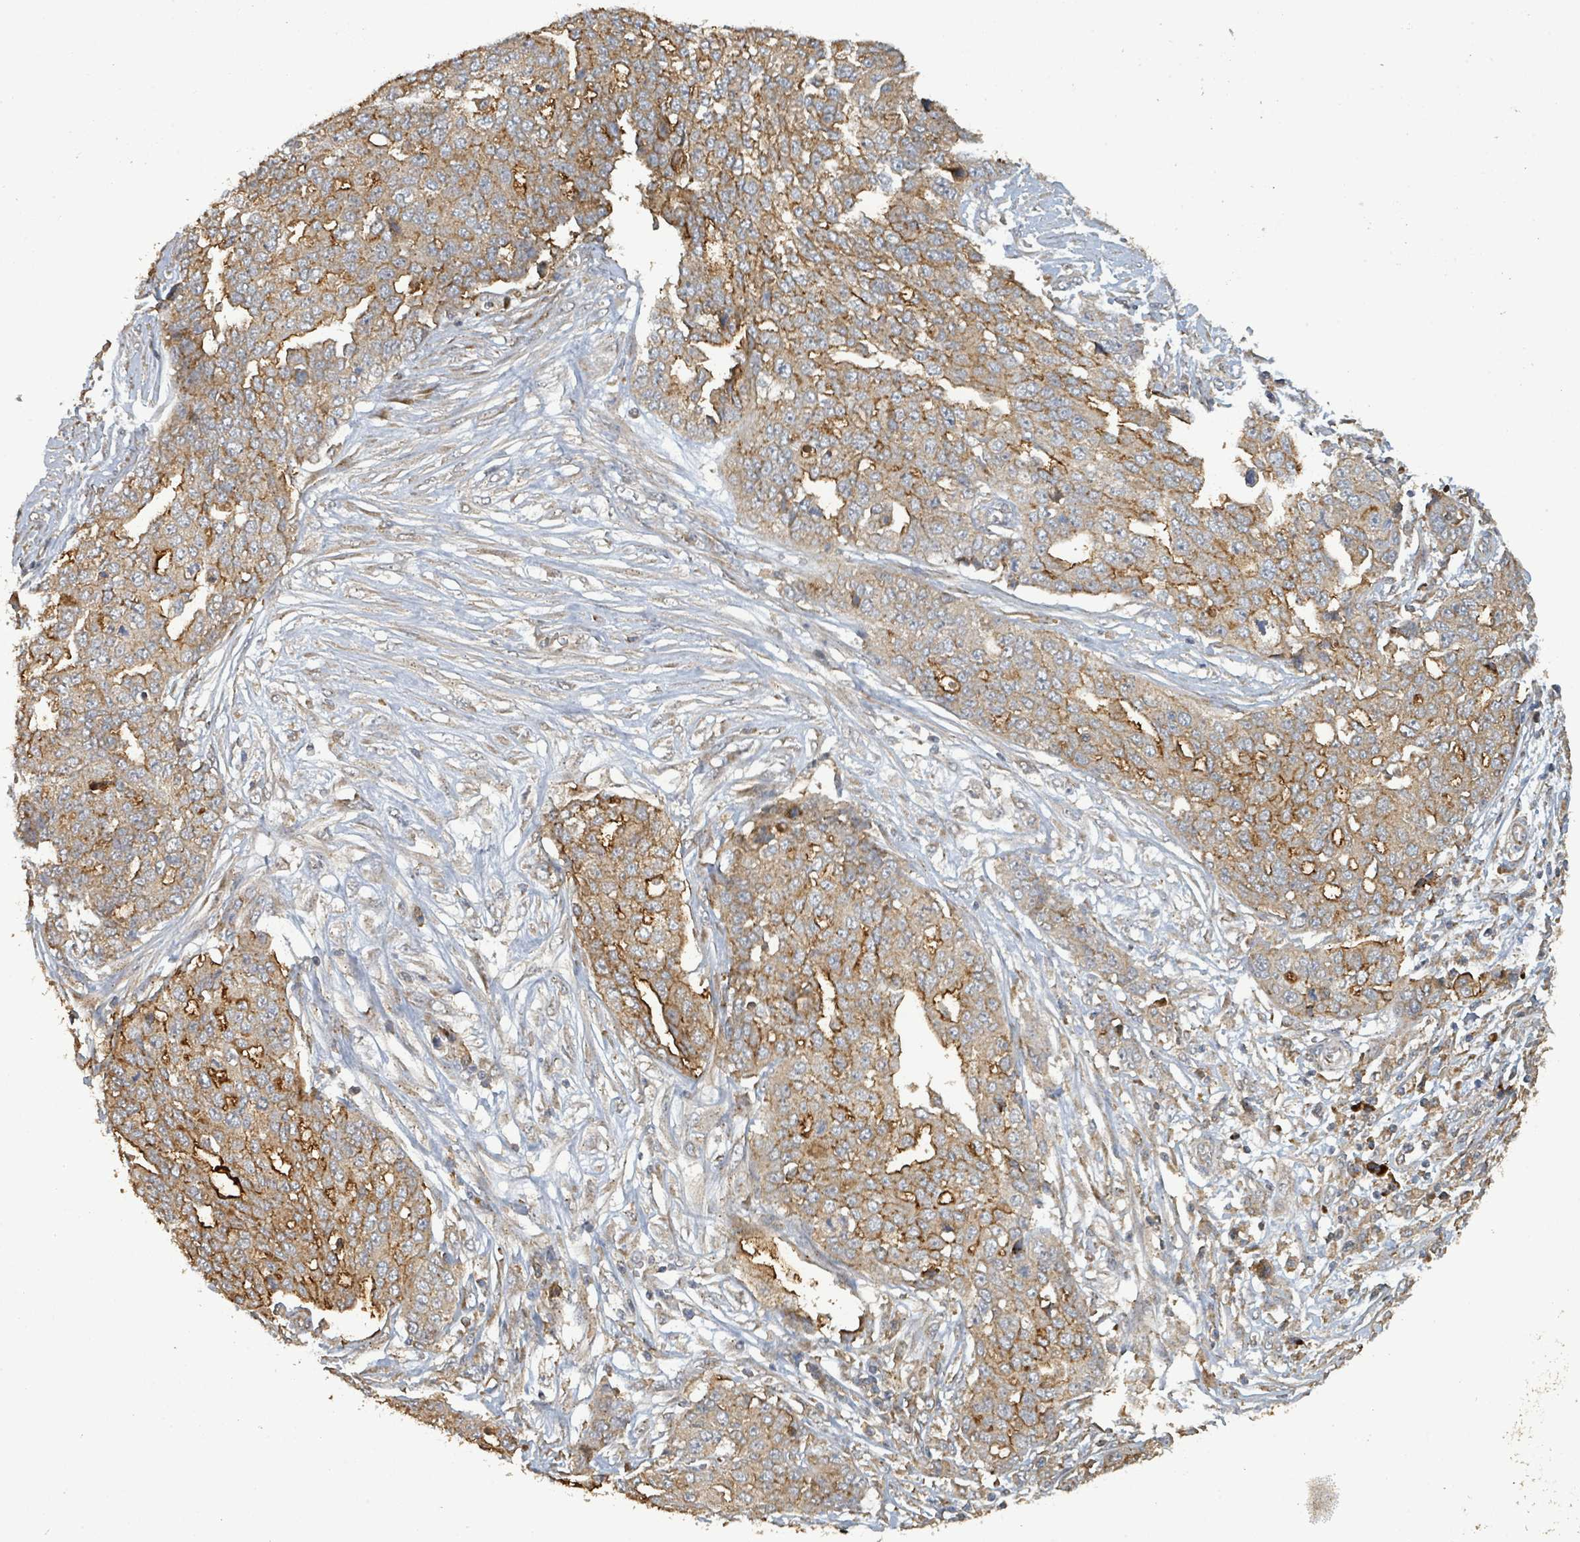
{"staining": {"intensity": "moderate", "quantity": ">75%", "location": "cytoplasmic/membranous"}, "tissue": "ovarian cancer", "cell_type": "Tumor cells", "image_type": "cancer", "snomed": [{"axis": "morphology", "description": "Cystadenocarcinoma, serous, NOS"}, {"axis": "topography", "description": "Soft tissue"}, {"axis": "topography", "description": "Ovary"}], "caption": "DAB immunohistochemical staining of human ovarian cancer (serous cystadenocarcinoma) reveals moderate cytoplasmic/membranous protein staining in approximately >75% of tumor cells. The protein is shown in brown color, while the nuclei are stained blue.", "gene": "STARD4", "patient": {"sex": "female", "age": 57}}